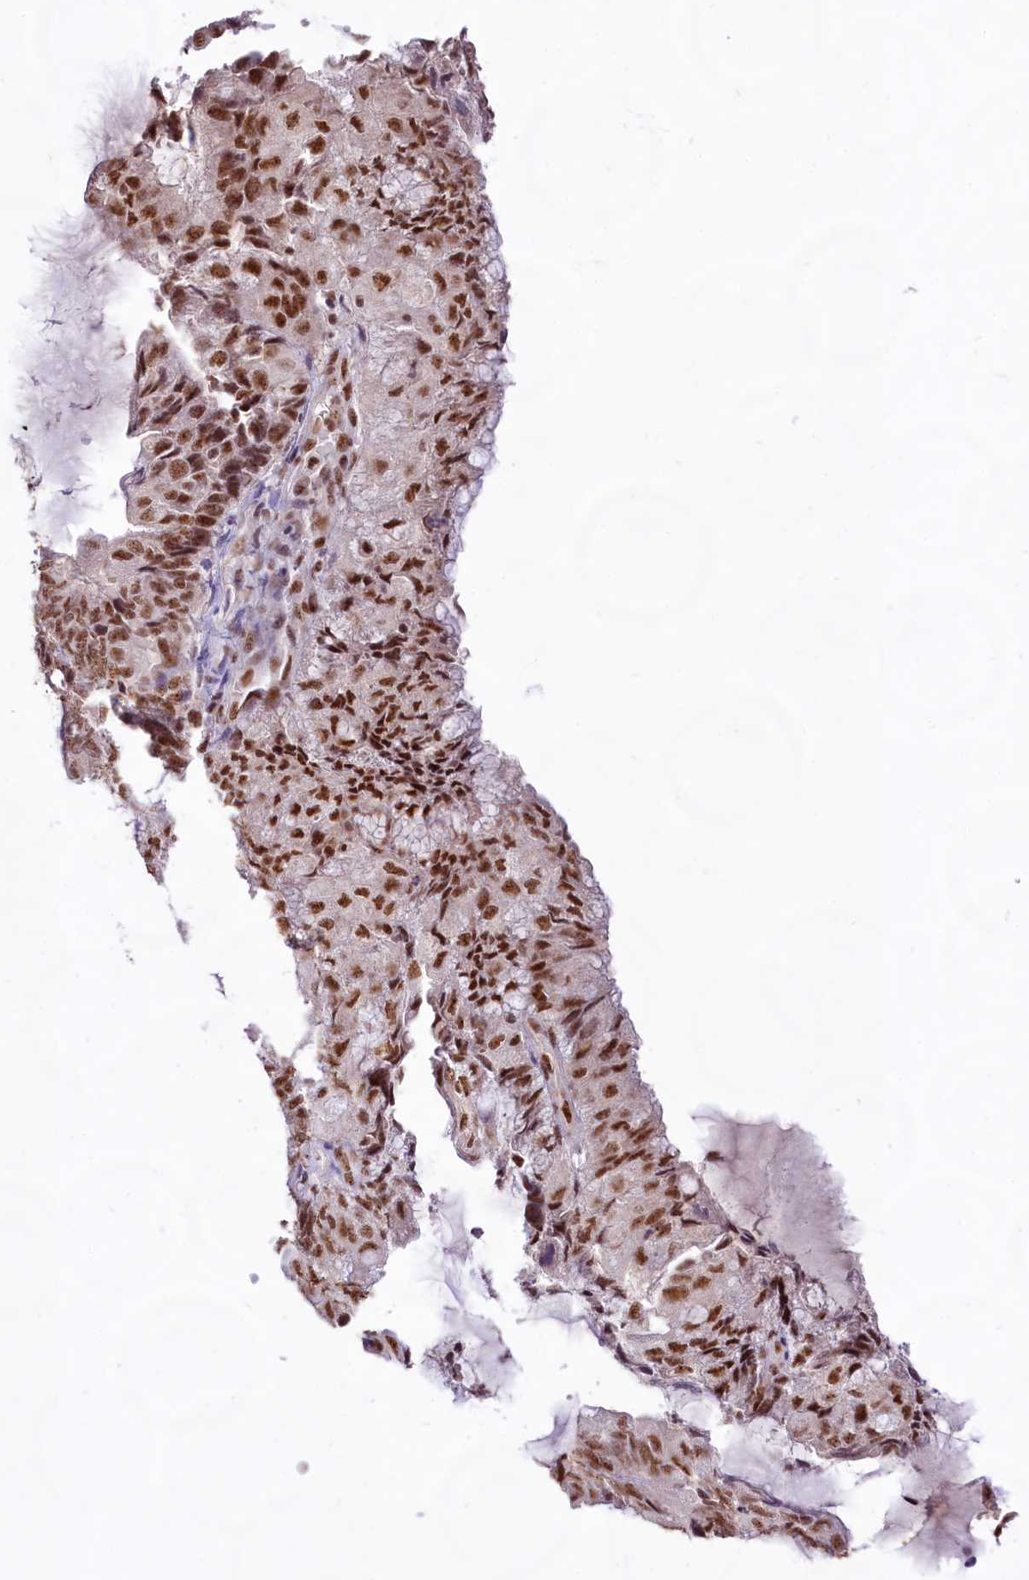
{"staining": {"intensity": "moderate", "quantity": ">75%", "location": "nuclear"}, "tissue": "endometrial cancer", "cell_type": "Tumor cells", "image_type": "cancer", "snomed": [{"axis": "morphology", "description": "Adenocarcinoma, NOS"}, {"axis": "topography", "description": "Endometrium"}], "caption": "This is a micrograph of immunohistochemistry staining of endometrial adenocarcinoma, which shows moderate expression in the nuclear of tumor cells.", "gene": "HIRA", "patient": {"sex": "female", "age": 81}}